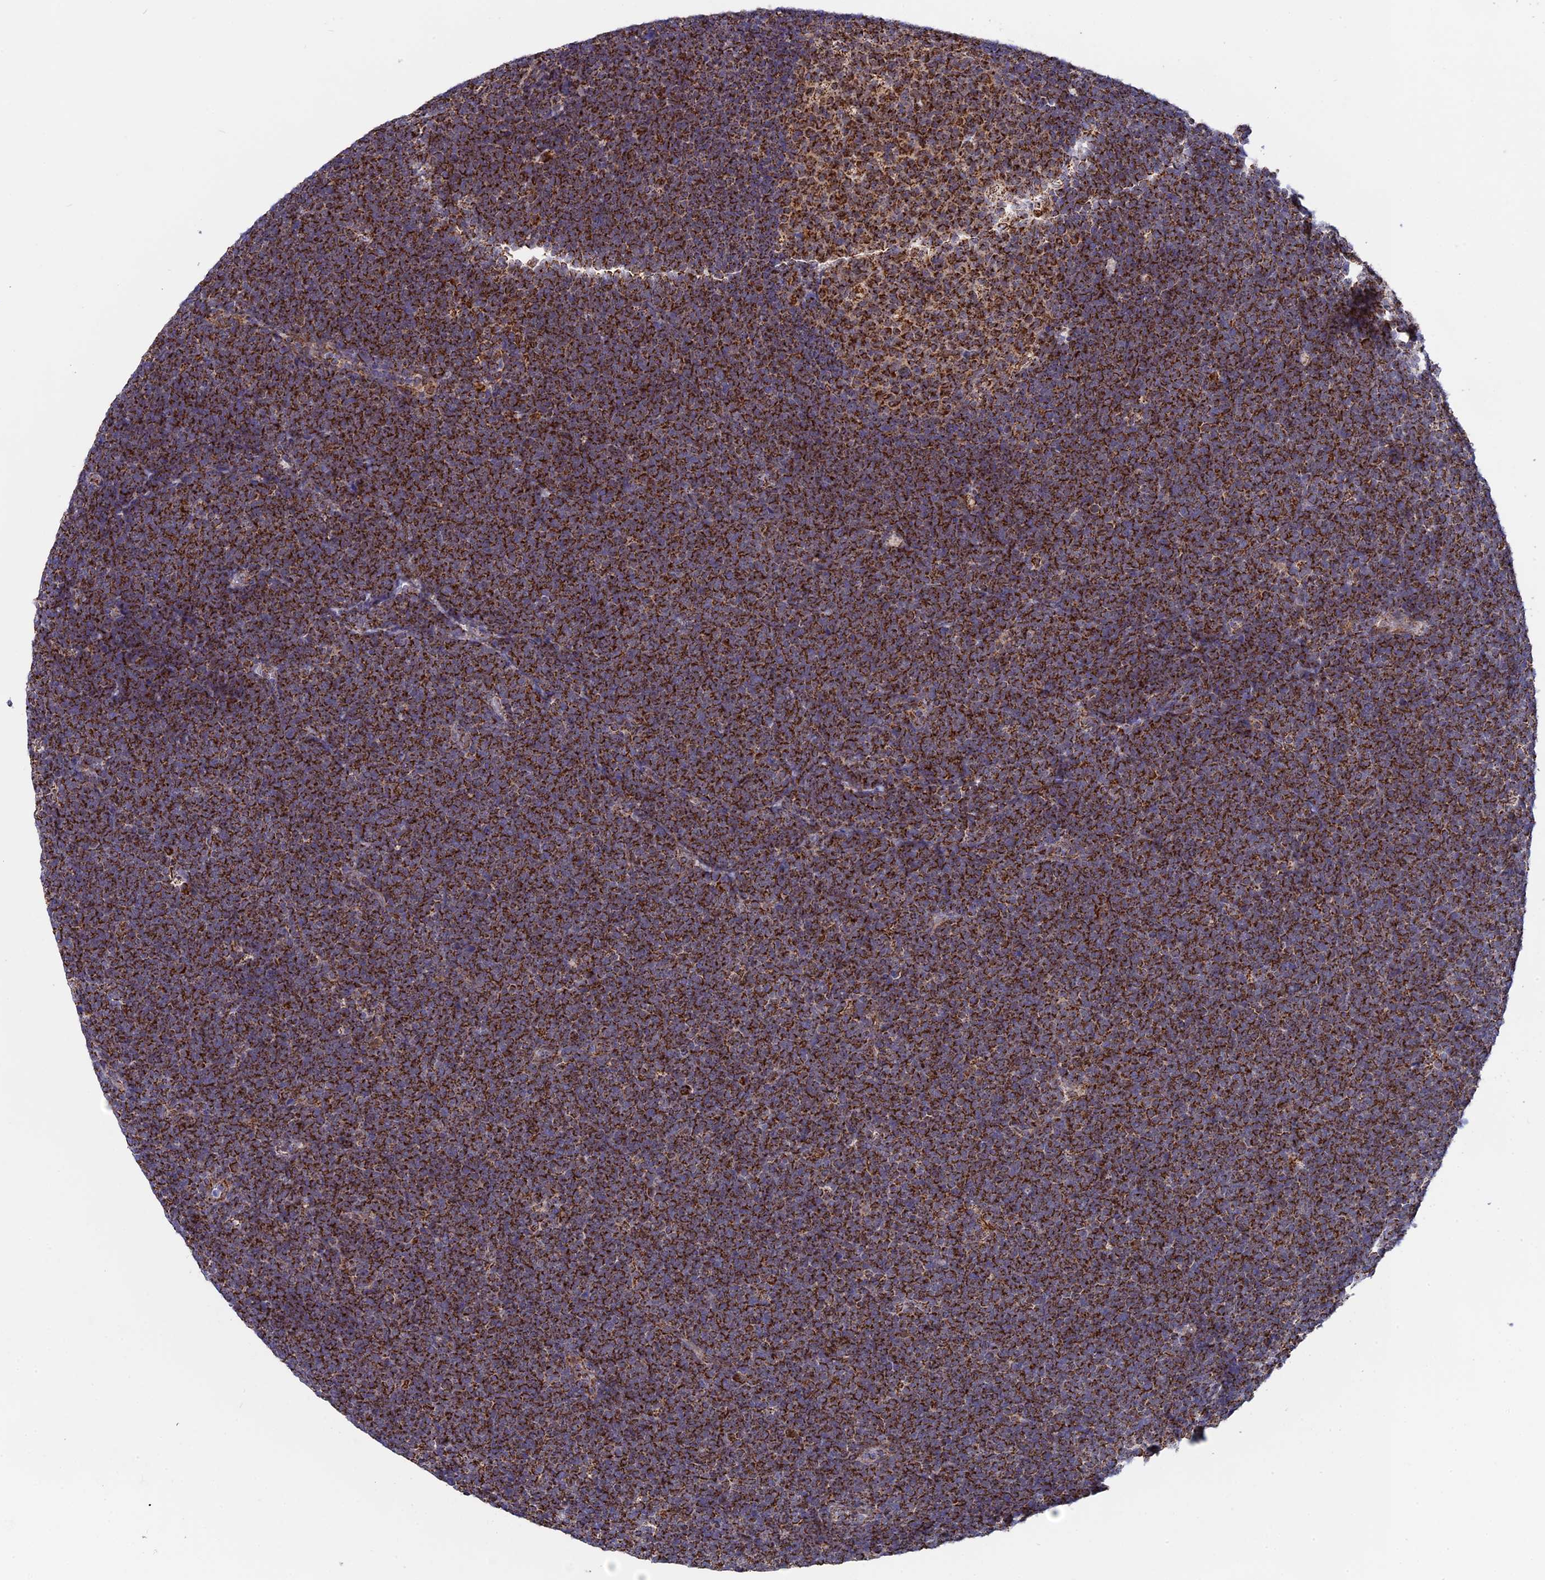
{"staining": {"intensity": "strong", "quantity": ">75%", "location": "cytoplasmic/membranous"}, "tissue": "lymphoma", "cell_type": "Tumor cells", "image_type": "cancer", "snomed": [{"axis": "morphology", "description": "Malignant lymphoma, non-Hodgkin's type, High grade"}, {"axis": "topography", "description": "Lymph node"}], "caption": "Tumor cells demonstrate strong cytoplasmic/membranous staining in about >75% of cells in high-grade malignant lymphoma, non-Hodgkin's type. The staining was performed using DAB, with brown indicating positive protein expression. Nuclei are stained blue with hematoxylin.", "gene": "CDC16", "patient": {"sex": "male", "age": 13}}